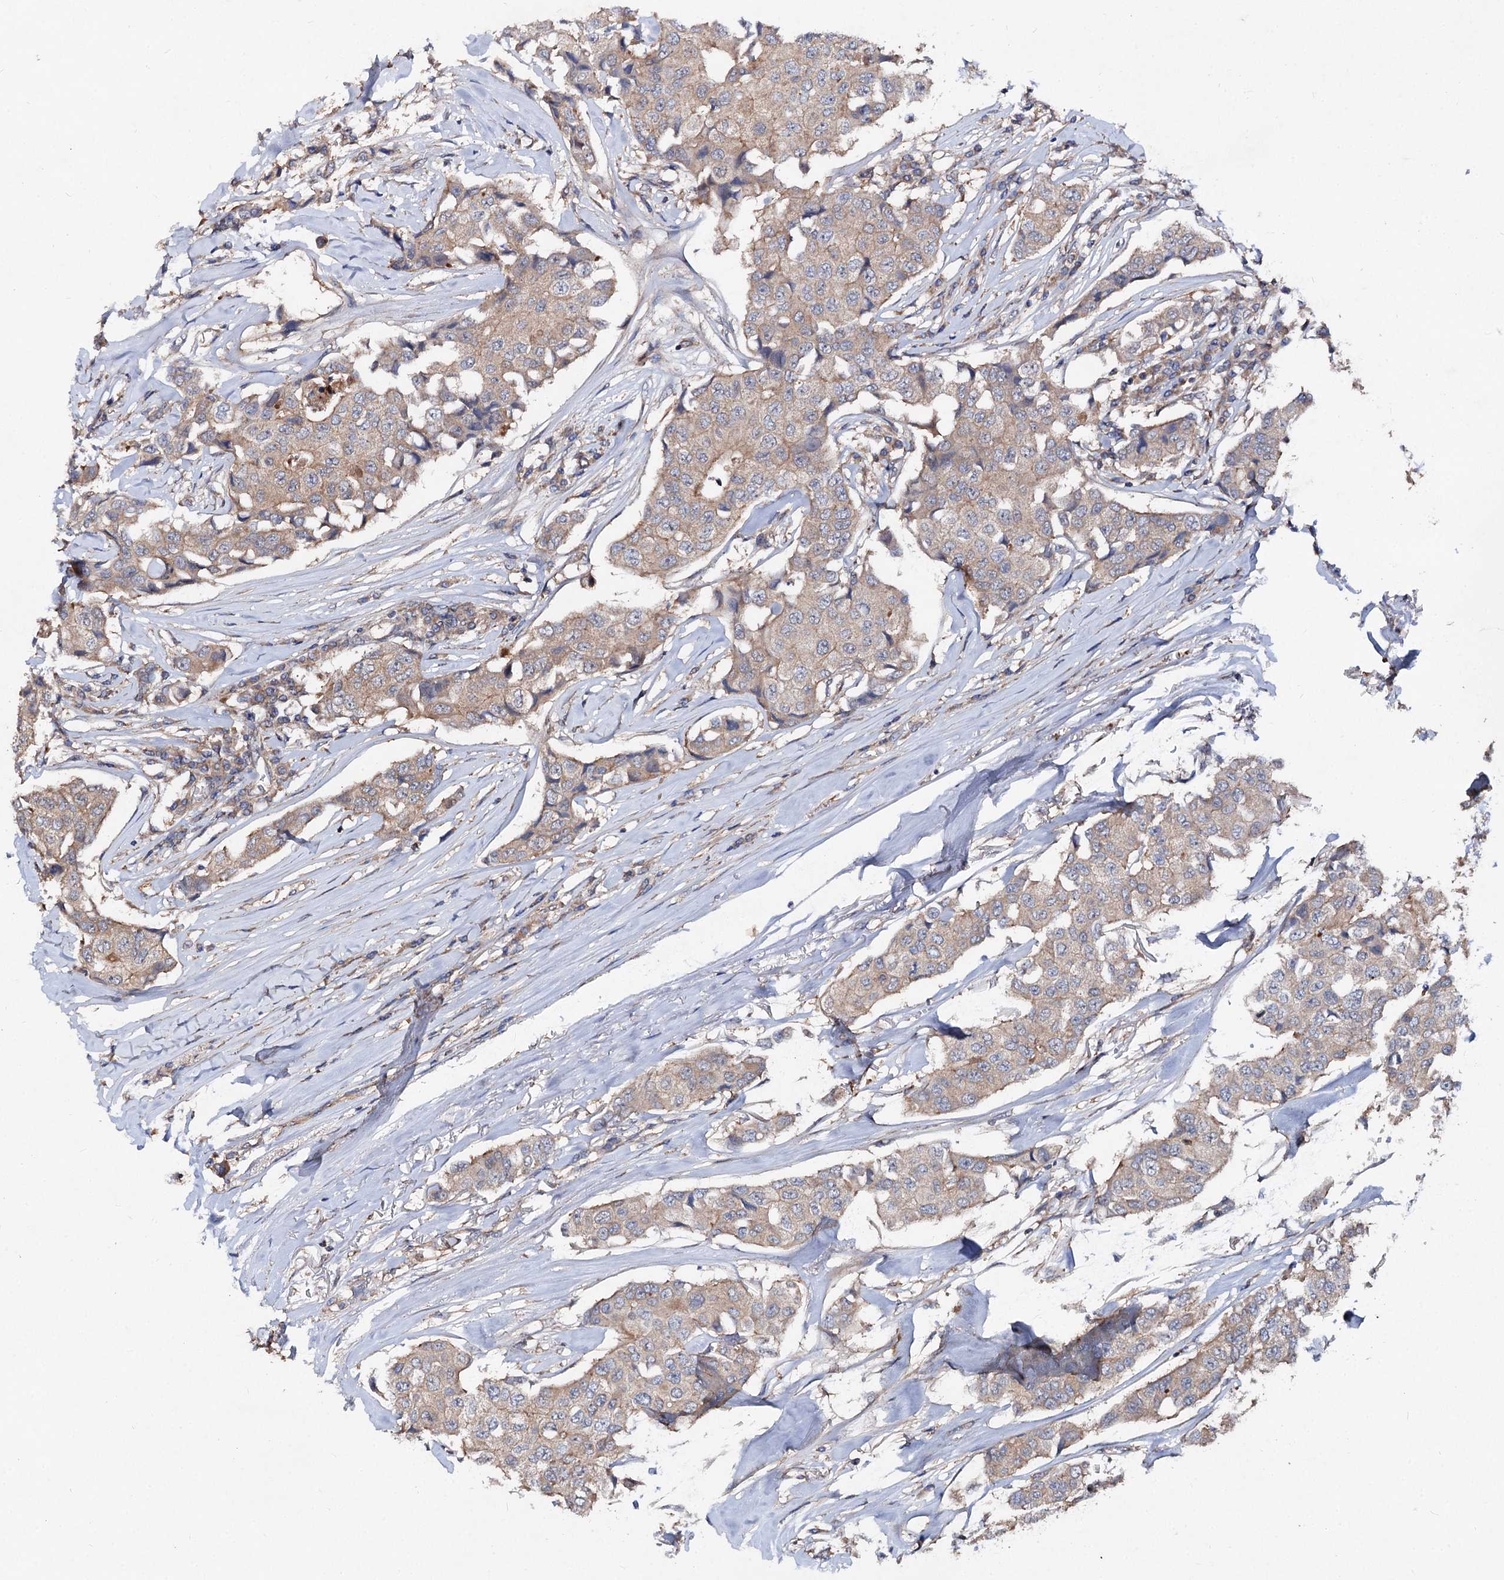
{"staining": {"intensity": "weak", "quantity": "25%-75%", "location": "cytoplasmic/membranous"}, "tissue": "breast cancer", "cell_type": "Tumor cells", "image_type": "cancer", "snomed": [{"axis": "morphology", "description": "Duct carcinoma"}, {"axis": "topography", "description": "Breast"}], "caption": "Brown immunohistochemical staining in infiltrating ductal carcinoma (breast) displays weak cytoplasmic/membranous expression in about 25%-75% of tumor cells. The protein is shown in brown color, while the nuclei are stained blue.", "gene": "VPS29", "patient": {"sex": "female", "age": 80}}